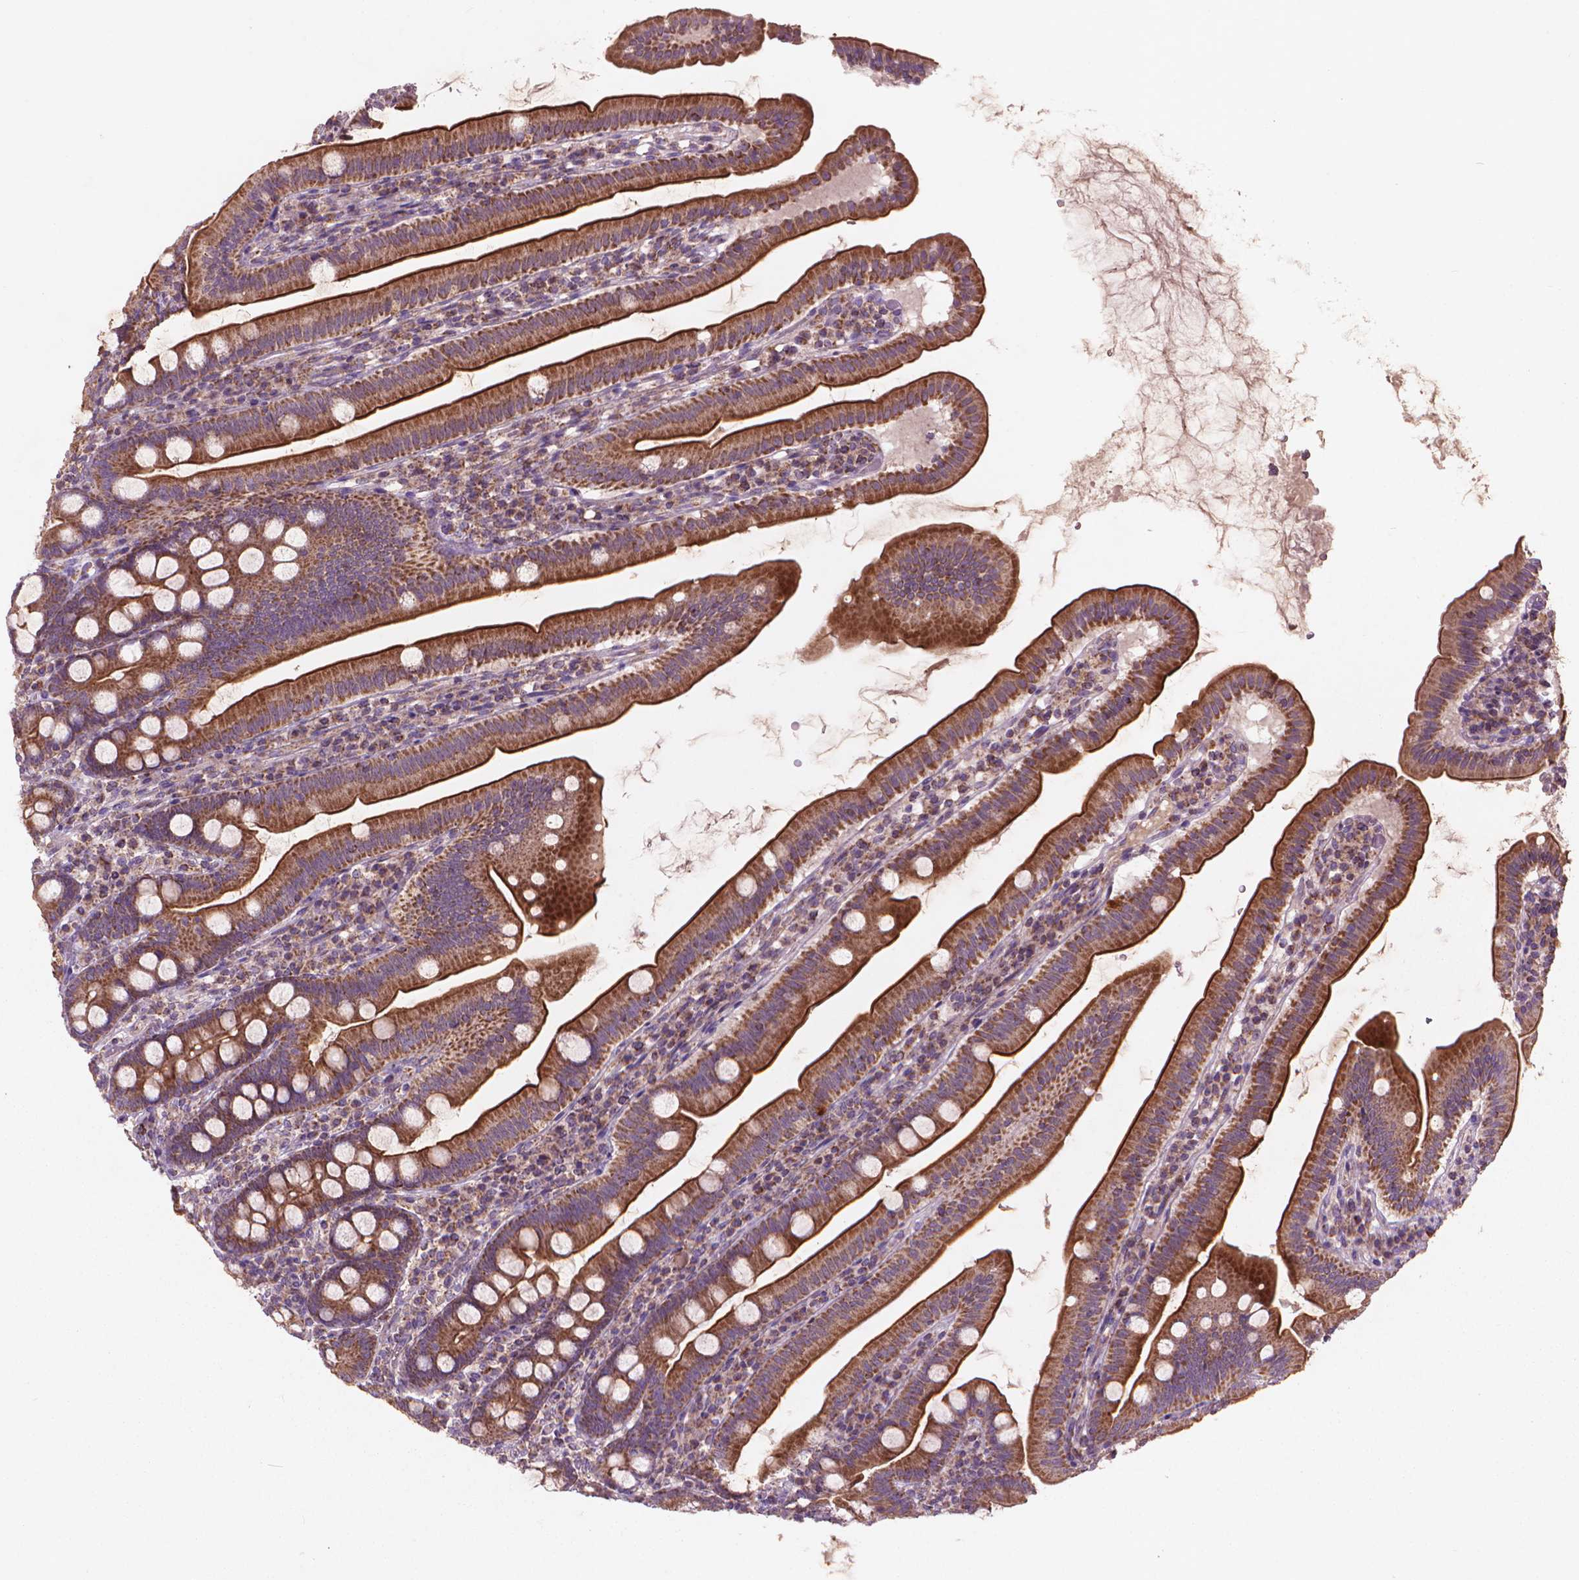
{"staining": {"intensity": "strong", "quantity": ">75%", "location": "cytoplasmic/membranous"}, "tissue": "duodenum", "cell_type": "Glandular cells", "image_type": "normal", "snomed": [{"axis": "morphology", "description": "Normal tissue, NOS"}, {"axis": "topography", "description": "Duodenum"}], "caption": "Immunohistochemistry image of unremarkable human duodenum stained for a protein (brown), which exhibits high levels of strong cytoplasmic/membranous staining in approximately >75% of glandular cells.", "gene": "NLRX1", "patient": {"sex": "female", "age": 67}}